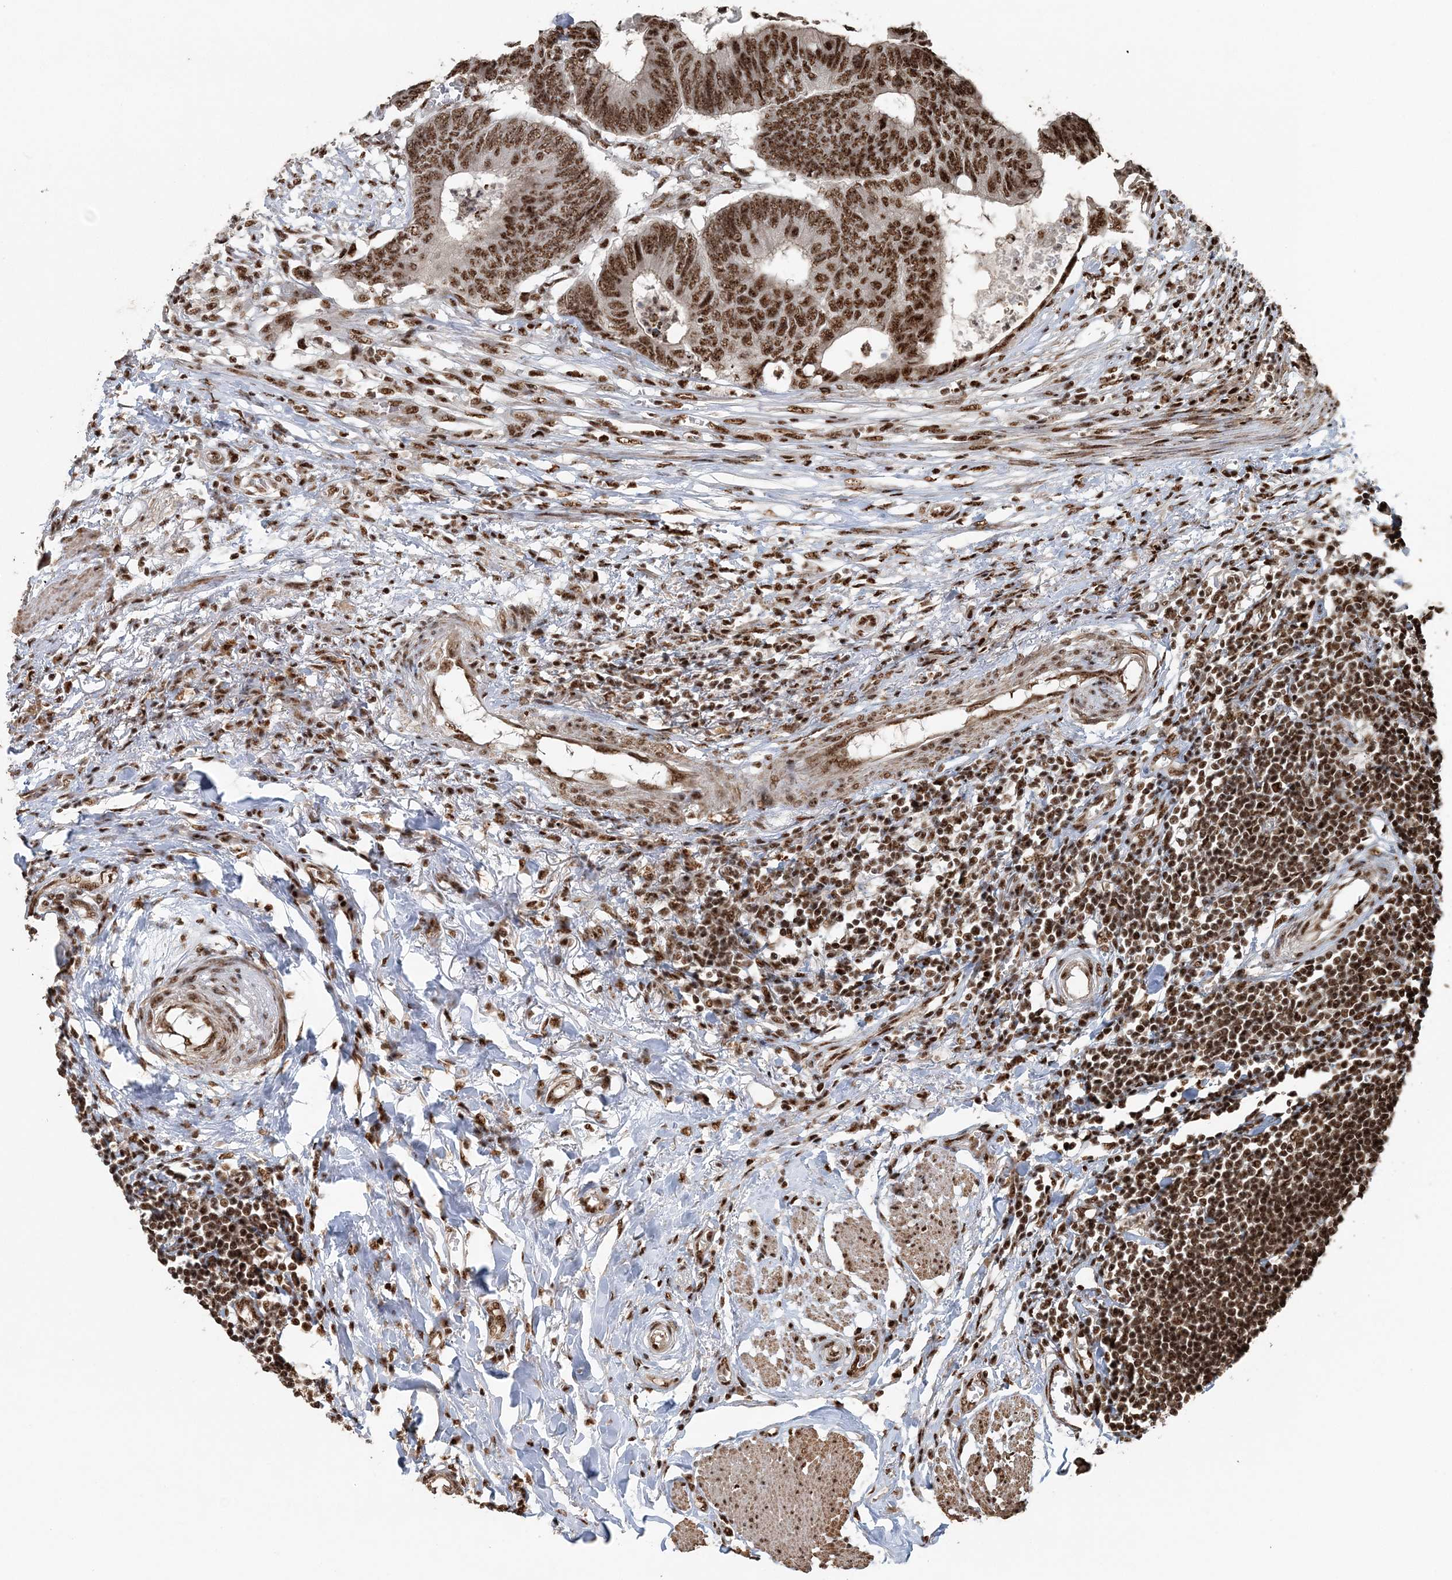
{"staining": {"intensity": "strong", "quantity": ">75%", "location": "nuclear"}, "tissue": "colorectal cancer", "cell_type": "Tumor cells", "image_type": "cancer", "snomed": [{"axis": "morphology", "description": "Normal tissue, NOS"}, {"axis": "morphology", "description": "Adenocarcinoma, NOS"}, {"axis": "topography", "description": "Rectum"}, {"axis": "topography", "description": "Peripheral nerve tissue"}], "caption": "Tumor cells demonstrate strong nuclear staining in approximately >75% of cells in colorectal cancer.", "gene": "EXOSC8", "patient": {"sex": "male", "age": 92}}